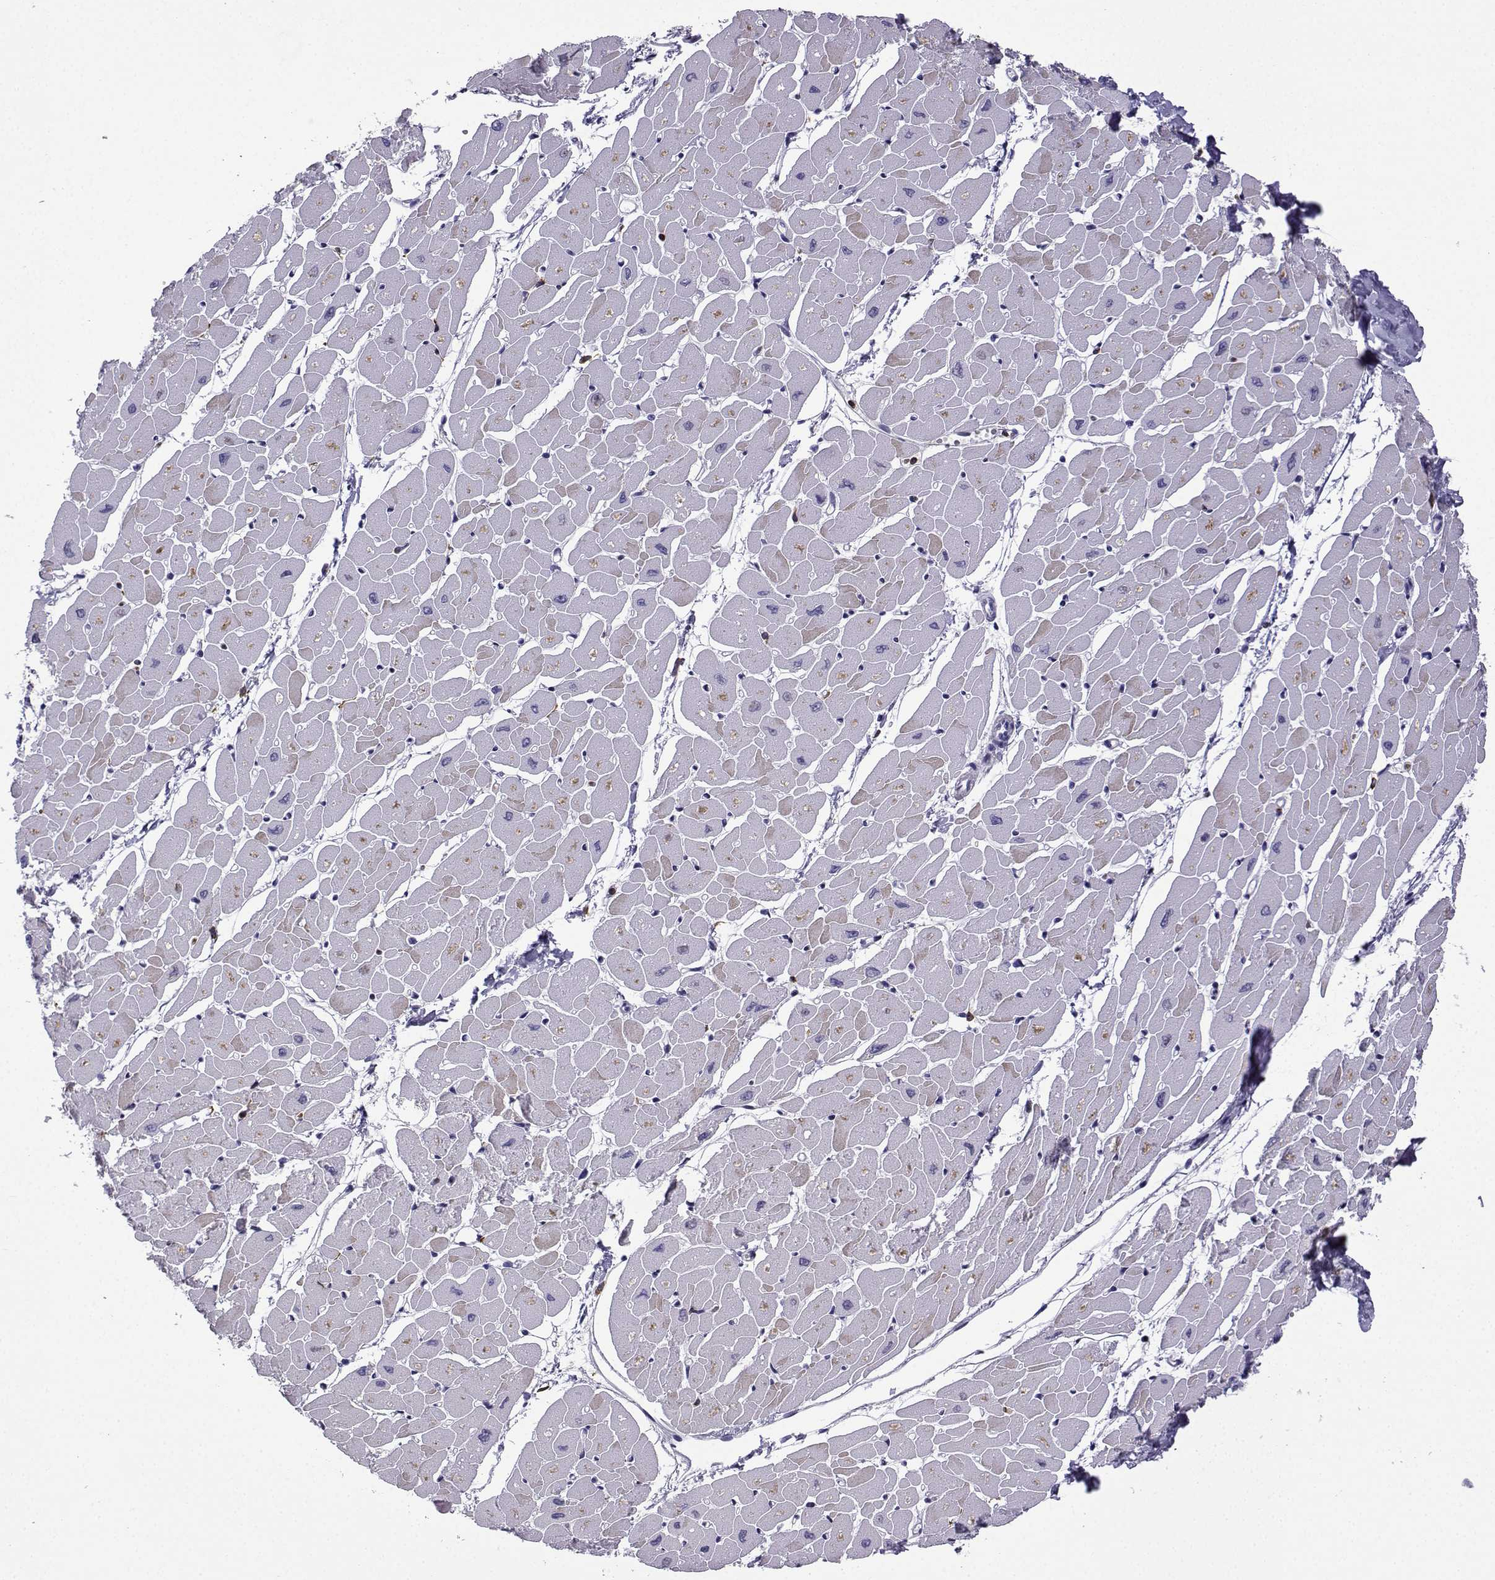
{"staining": {"intensity": "negative", "quantity": "none", "location": "none"}, "tissue": "heart muscle", "cell_type": "Cardiomyocytes", "image_type": "normal", "snomed": [{"axis": "morphology", "description": "Normal tissue, NOS"}, {"axis": "topography", "description": "Heart"}], "caption": "Immunohistochemical staining of normal human heart muscle displays no significant expression in cardiomyocytes.", "gene": "DOCK10", "patient": {"sex": "male", "age": 57}}